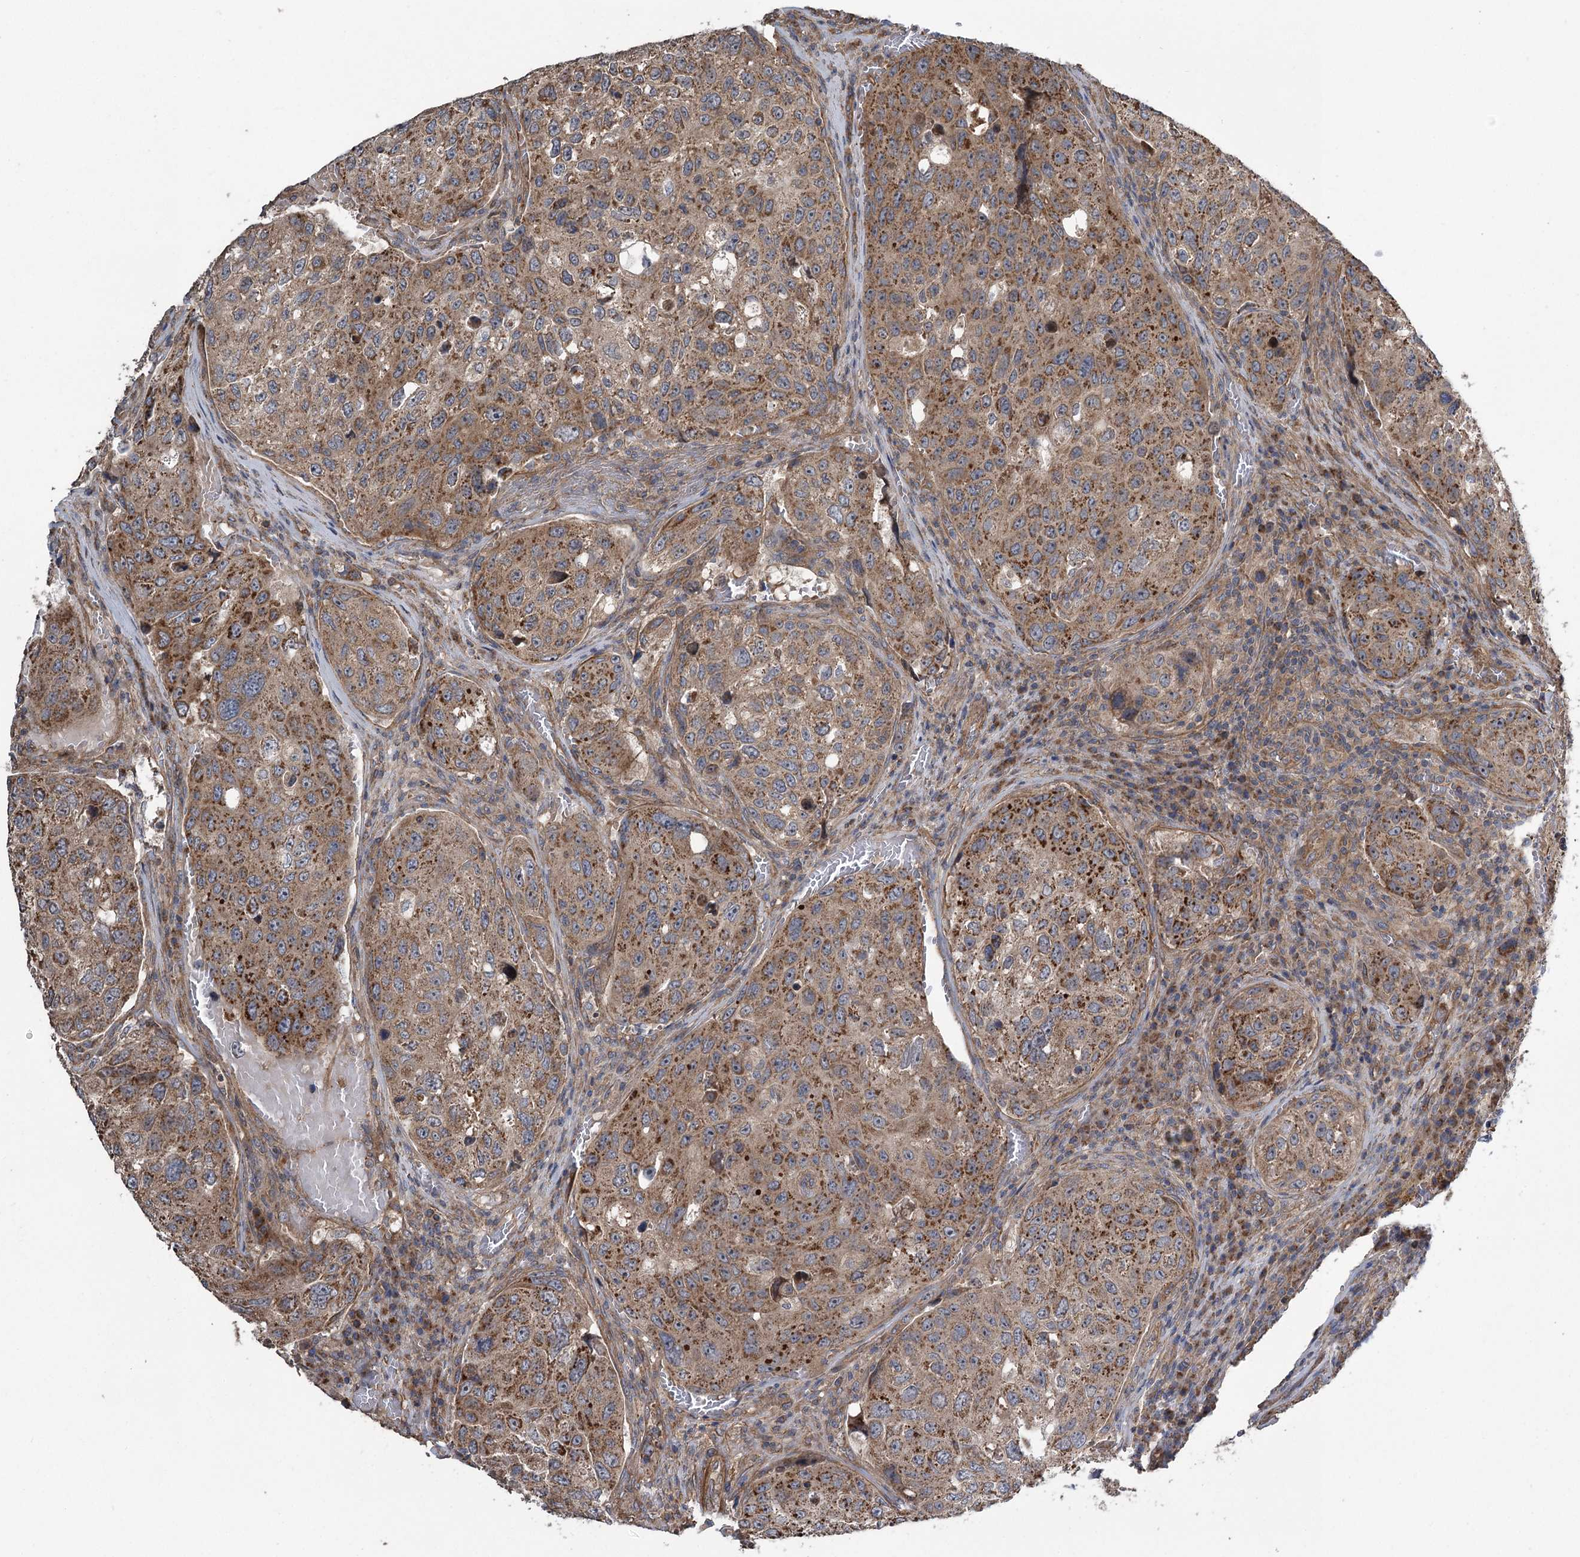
{"staining": {"intensity": "moderate", "quantity": ">75%", "location": "cytoplasmic/membranous"}, "tissue": "urothelial cancer", "cell_type": "Tumor cells", "image_type": "cancer", "snomed": [{"axis": "morphology", "description": "Urothelial carcinoma, High grade"}, {"axis": "topography", "description": "Lymph node"}, {"axis": "topography", "description": "Urinary bladder"}], "caption": "IHC of human high-grade urothelial carcinoma shows medium levels of moderate cytoplasmic/membranous expression in approximately >75% of tumor cells.", "gene": "RWDD4", "patient": {"sex": "male", "age": 51}}